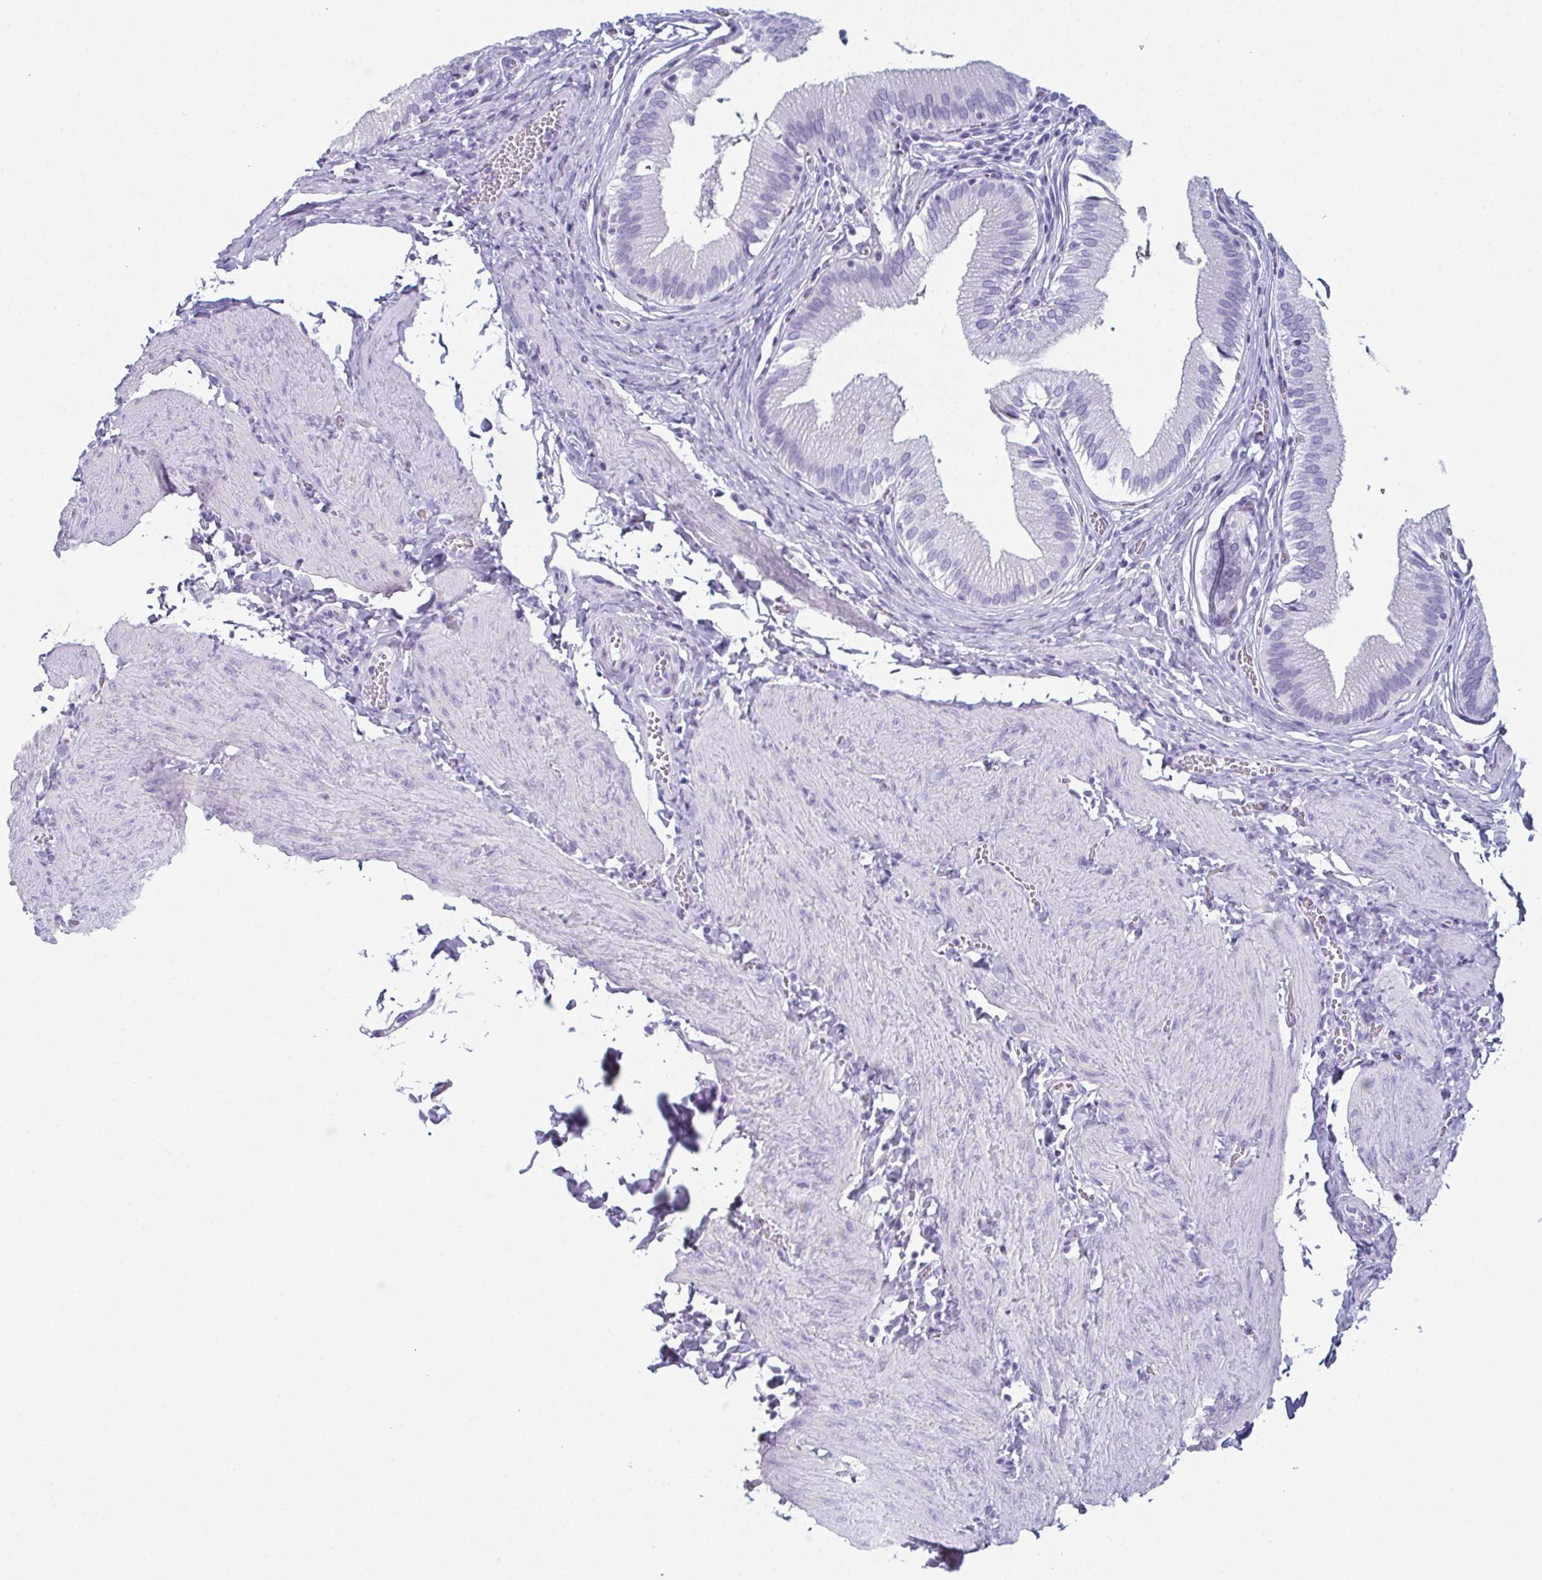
{"staining": {"intensity": "negative", "quantity": "none", "location": "none"}, "tissue": "gallbladder", "cell_type": "Glandular cells", "image_type": "normal", "snomed": [{"axis": "morphology", "description": "Normal tissue, NOS"}, {"axis": "topography", "description": "Gallbladder"}, {"axis": "topography", "description": "Peripheral nerve tissue"}], "caption": "This is an immunohistochemistry (IHC) photomicrograph of normal human gallbladder. There is no expression in glandular cells.", "gene": "ENKUR", "patient": {"sex": "male", "age": 17}}